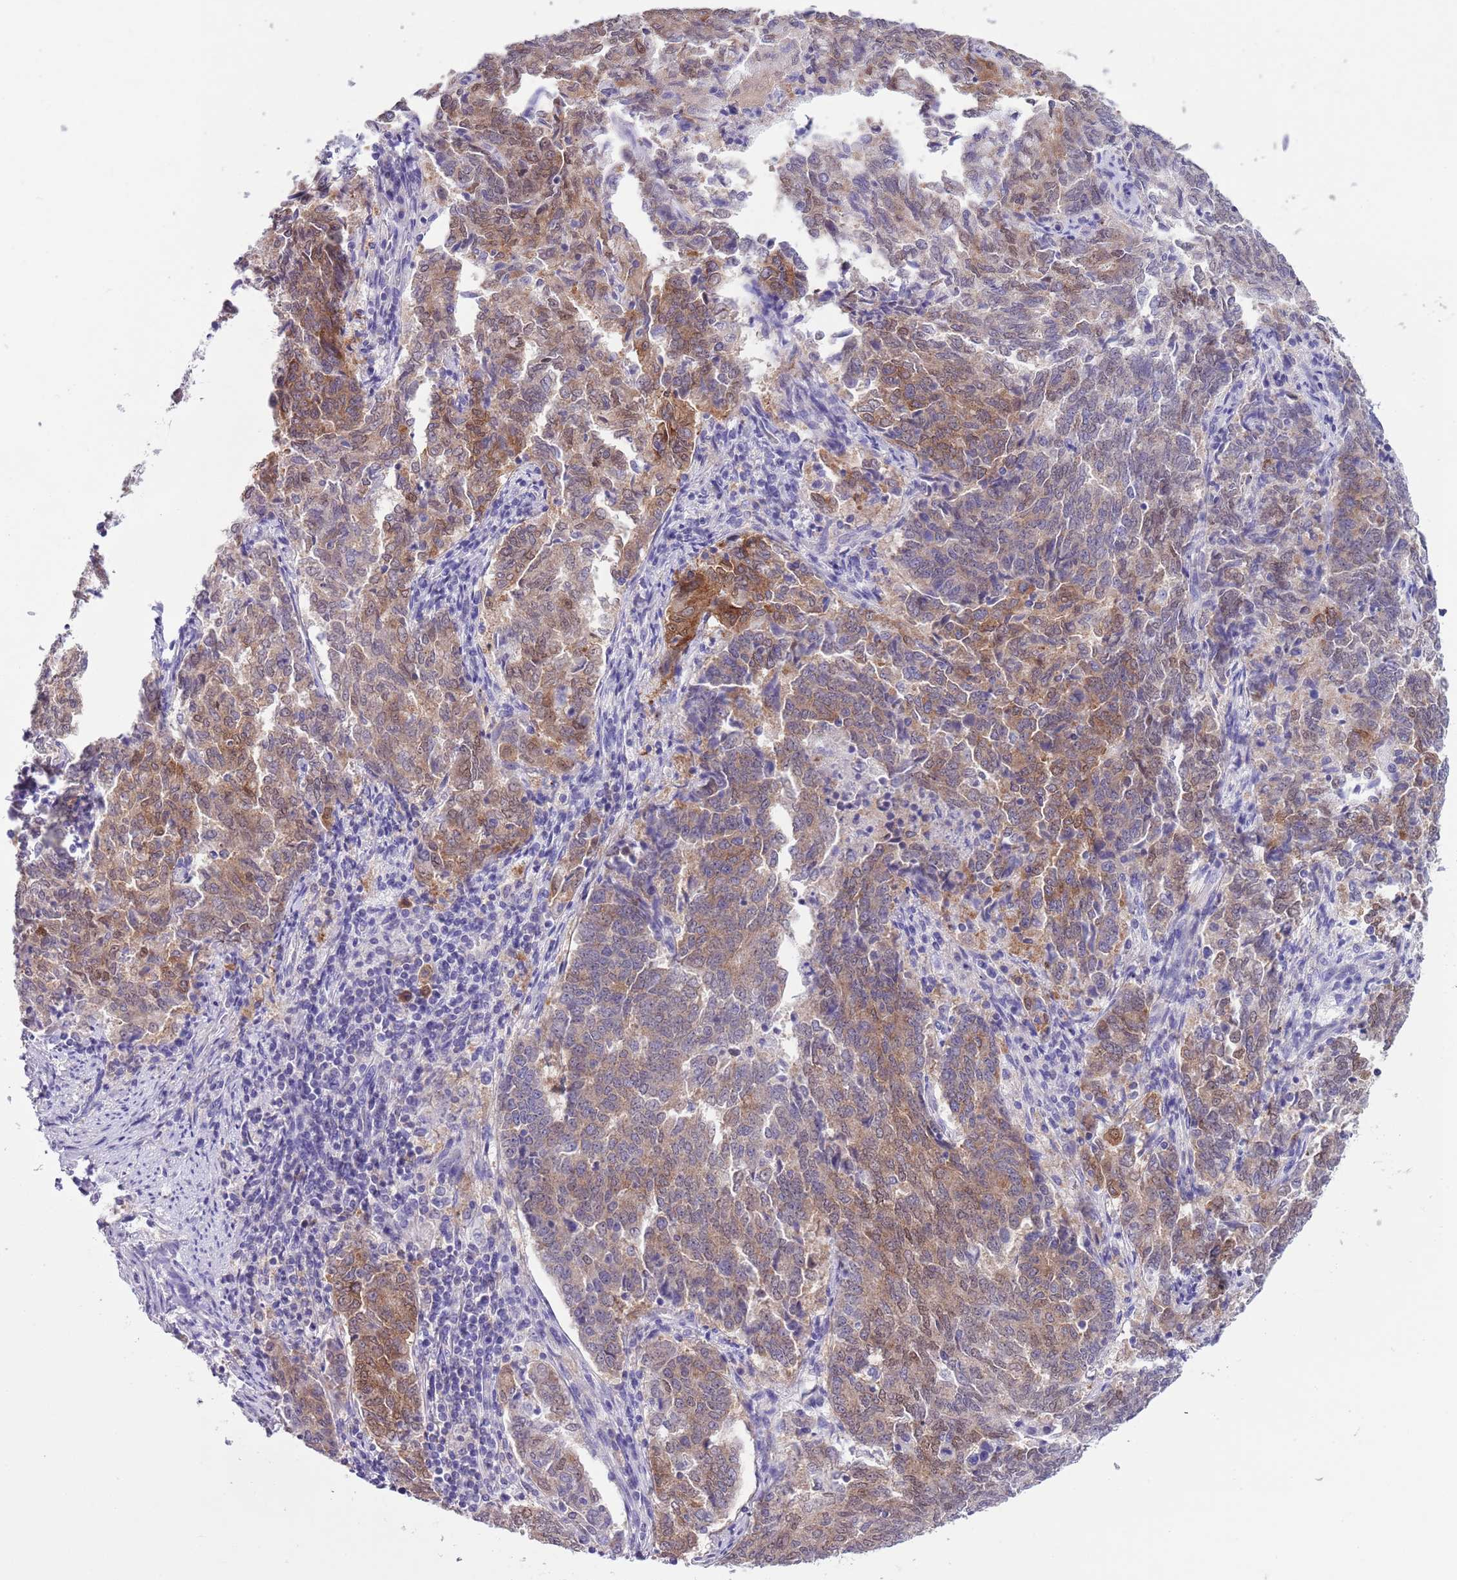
{"staining": {"intensity": "moderate", "quantity": "25%-75%", "location": "cytoplasmic/membranous"}, "tissue": "endometrial cancer", "cell_type": "Tumor cells", "image_type": "cancer", "snomed": [{"axis": "morphology", "description": "Adenocarcinoma, NOS"}, {"axis": "topography", "description": "Endometrium"}], "caption": "High-power microscopy captured an immunohistochemistry (IHC) image of endometrial cancer, revealing moderate cytoplasmic/membranous staining in about 25%-75% of tumor cells.", "gene": "PFKFB2", "patient": {"sex": "female", "age": 80}}